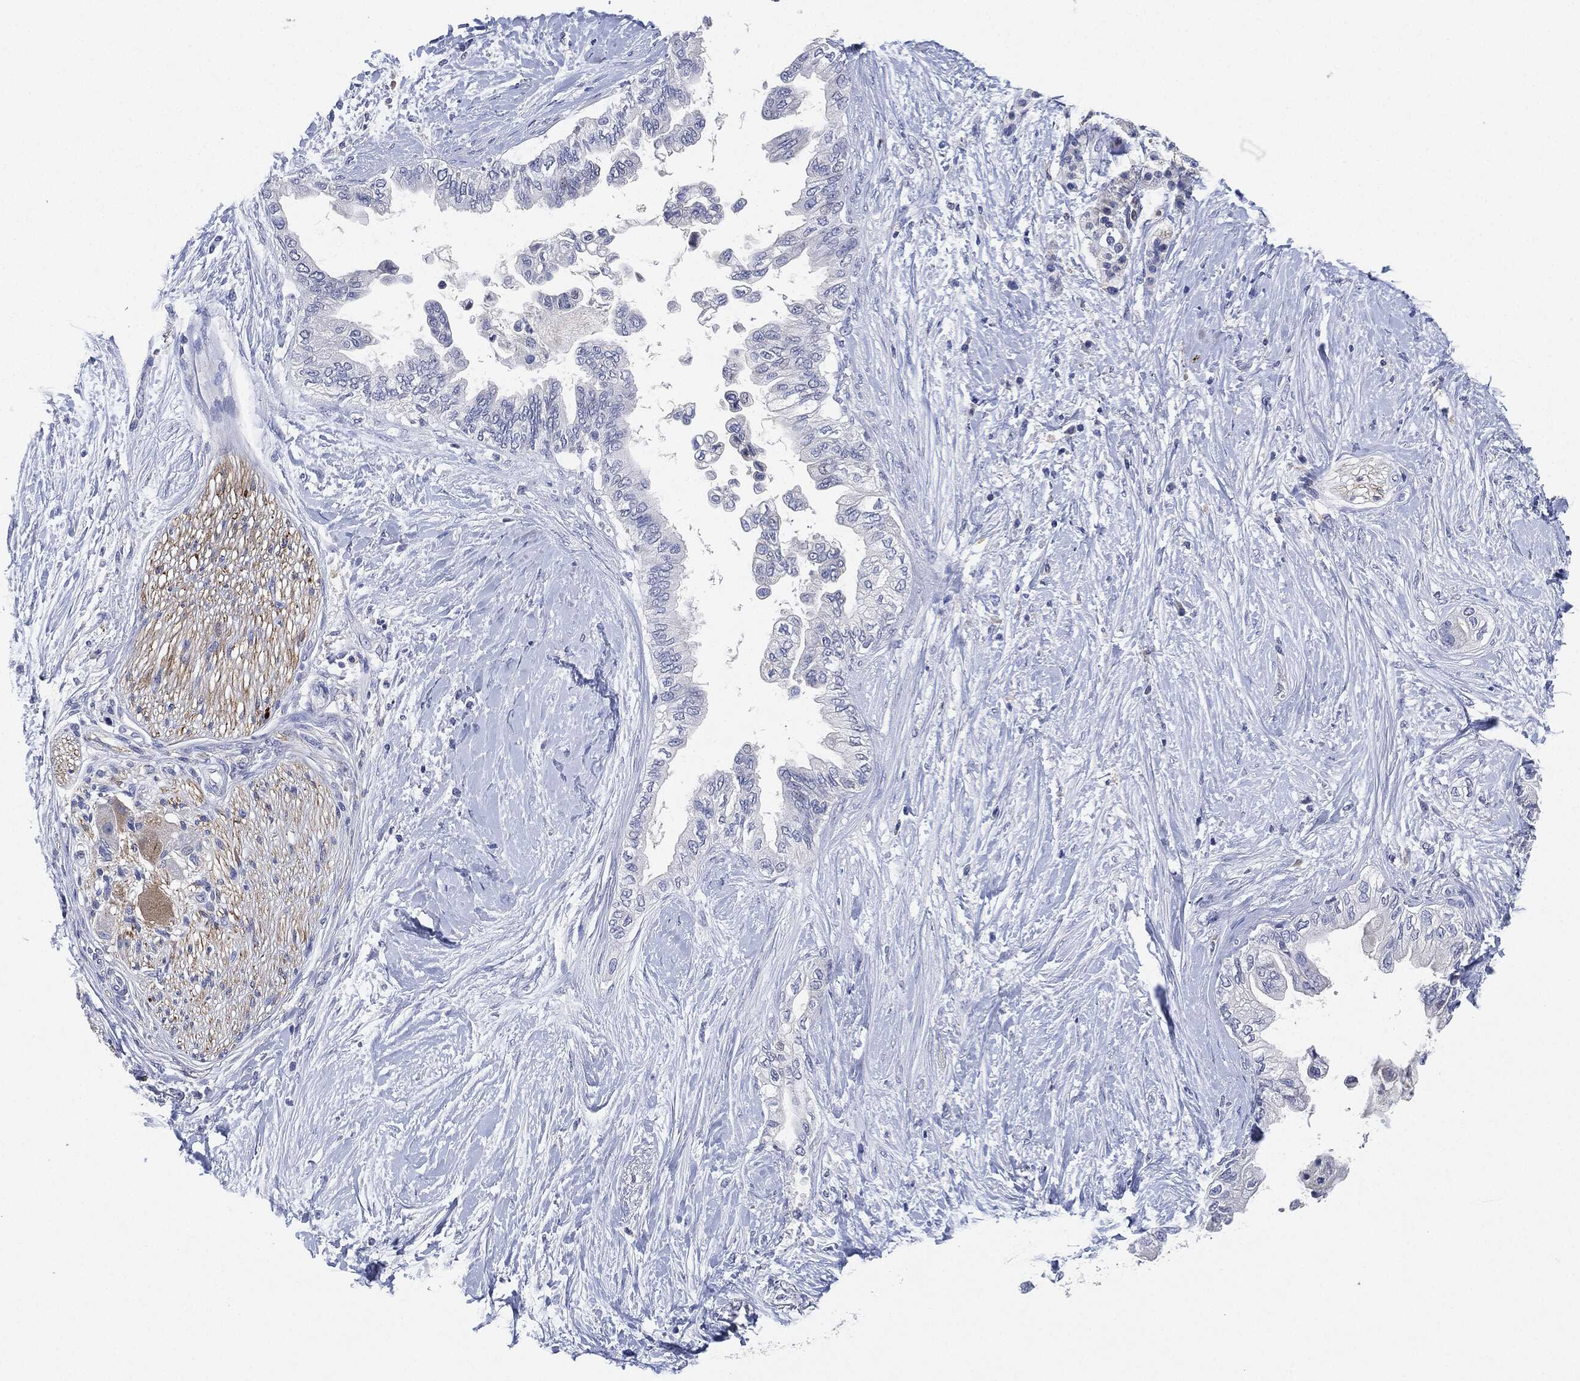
{"staining": {"intensity": "negative", "quantity": "none", "location": "none"}, "tissue": "pancreatic cancer", "cell_type": "Tumor cells", "image_type": "cancer", "snomed": [{"axis": "morphology", "description": "Normal tissue, NOS"}, {"axis": "morphology", "description": "Adenocarcinoma, NOS"}, {"axis": "topography", "description": "Pancreas"}, {"axis": "topography", "description": "Duodenum"}], "caption": "Protein analysis of pancreatic cancer (adenocarcinoma) demonstrates no significant staining in tumor cells.", "gene": "NTRK1", "patient": {"sex": "female", "age": 60}}